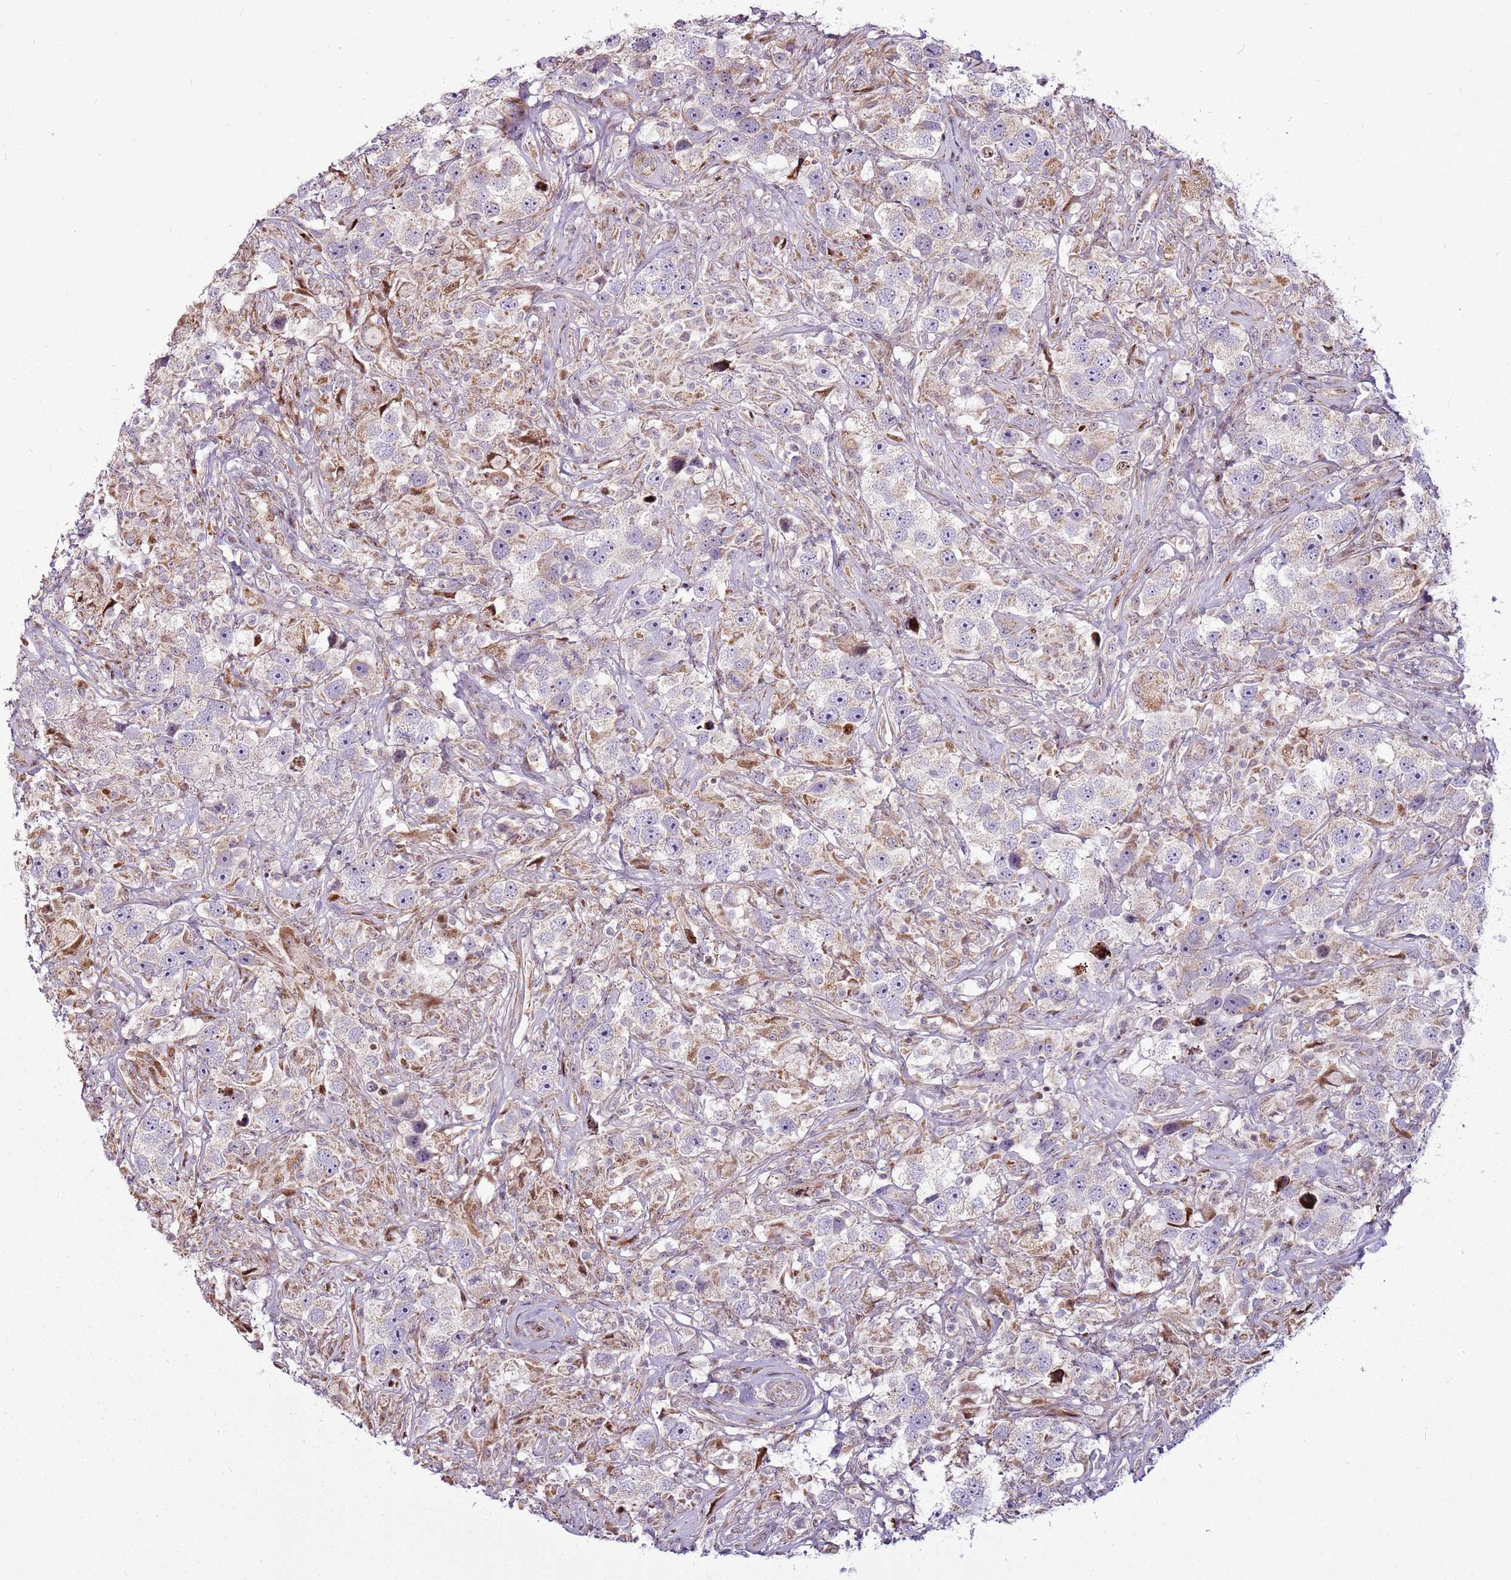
{"staining": {"intensity": "weak", "quantity": "25%-75%", "location": "cytoplasmic/membranous"}, "tissue": "testis cancer", "cell_type": "Tumor cells", "image_type": "cancer", "snomed": [{"axis": "morphology", "description": "Seminoma, NOS"}, {"axis": "topography", "description": "Testis"}], "caption": "An image of human seminoma (testis) stained for a protein reveals weak cytoplasmic/membranous brown staining in tumor cells. (Brightfield microscopy of DAB IHC at high magnification).", "gene": "PCTP", "patient": {"sex": "male", "age": 49}}